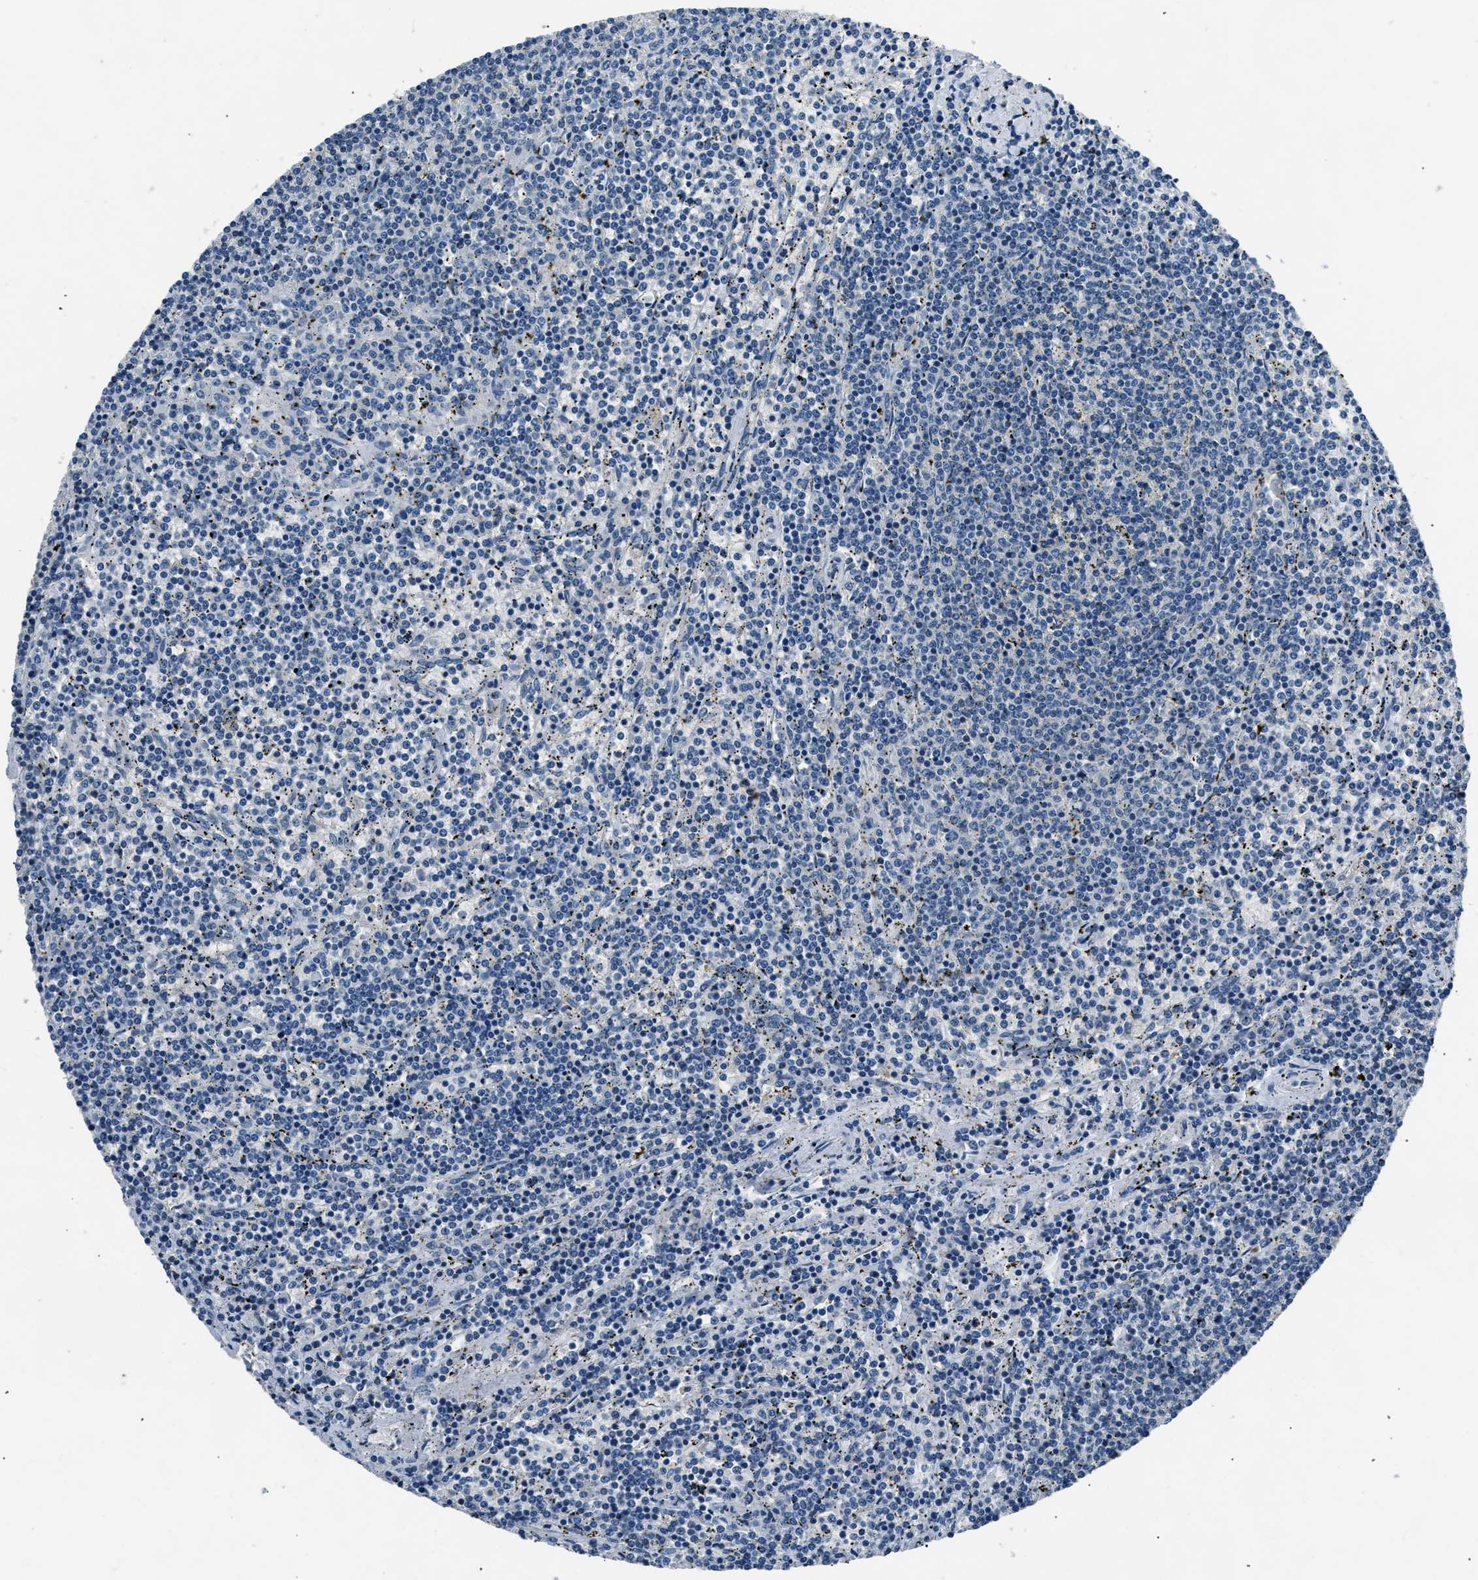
{"staining": {"intensity": "negative", "quantity": "none", "location": "none"}, "tissue": "lymphoma", "cell_type": "Tumor cells", "image_type": "cancer", "snomed": [{"axis": "morphology", "description": "Malignant lymphoma, non-Hodgkin's type, Low grade"}, {"axis": "topography", "description": "Spleen"}], "caption": "The photomicrograph reveals no staining of tumor cells in lymphoma.", "gene": "INHA", "patient": {"sex": "female", "age": 50}}